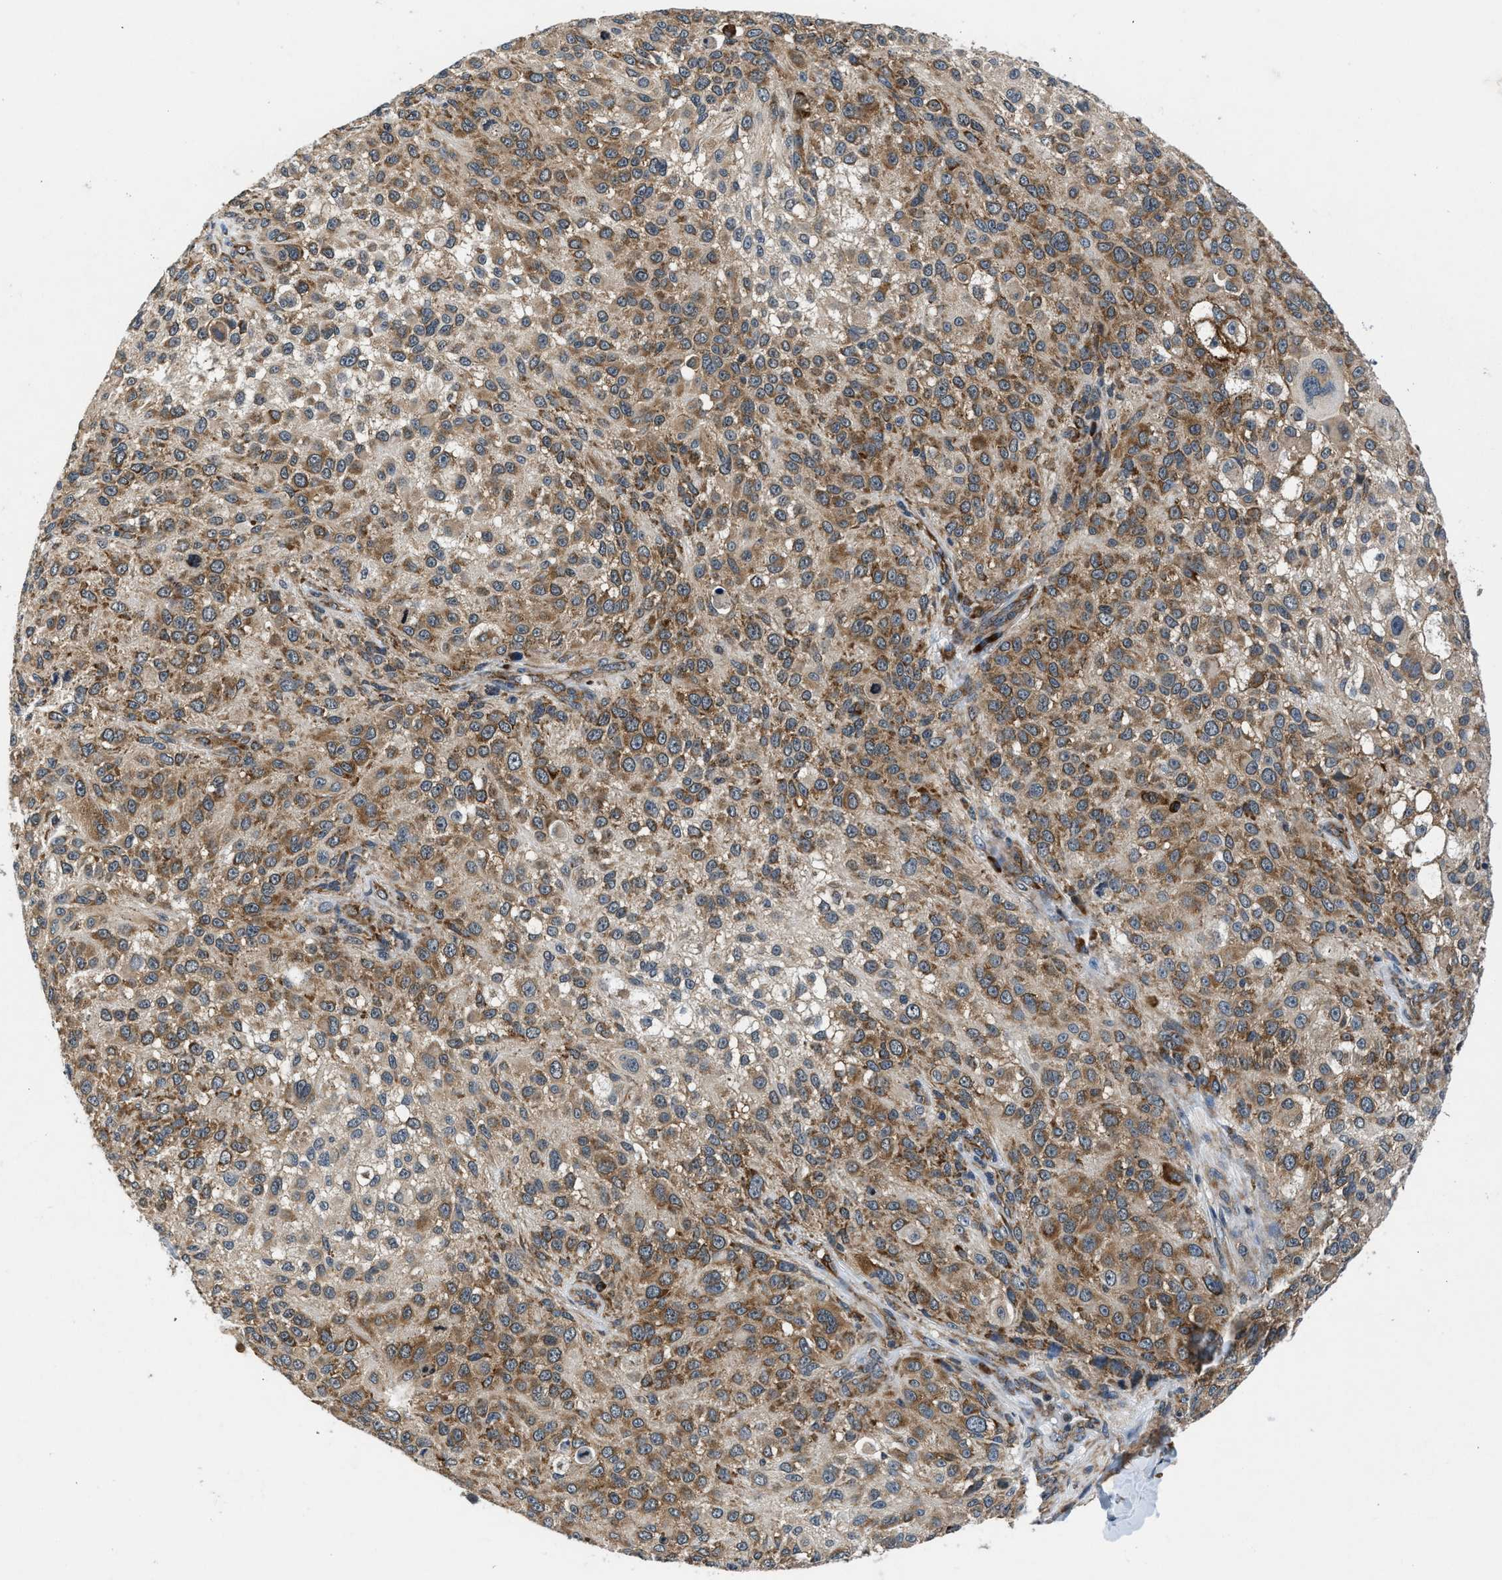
{"staining": {"intensity": "moderate", "quantity": ">75%", "location": "cytoplasmic/membranous"}, "tissue": "melanoma", "cell_type": "Tumor cells", "image_type": "cancer", "snomed": [{"axis": "morphology", "description": "Necrosis, NOS"}, {"axis": "morphology", "description": "Malignant melanoma, NOS"}, {"axis": "topography", "description": "Skin"}], "caption": "Protein staining exhibits moderate cytoplasmic/membranous expression in about >75% of tumor cells in malignant melanoma.", "gene": "PA2G4", "patient": {"sex": "female", "age": 87}}